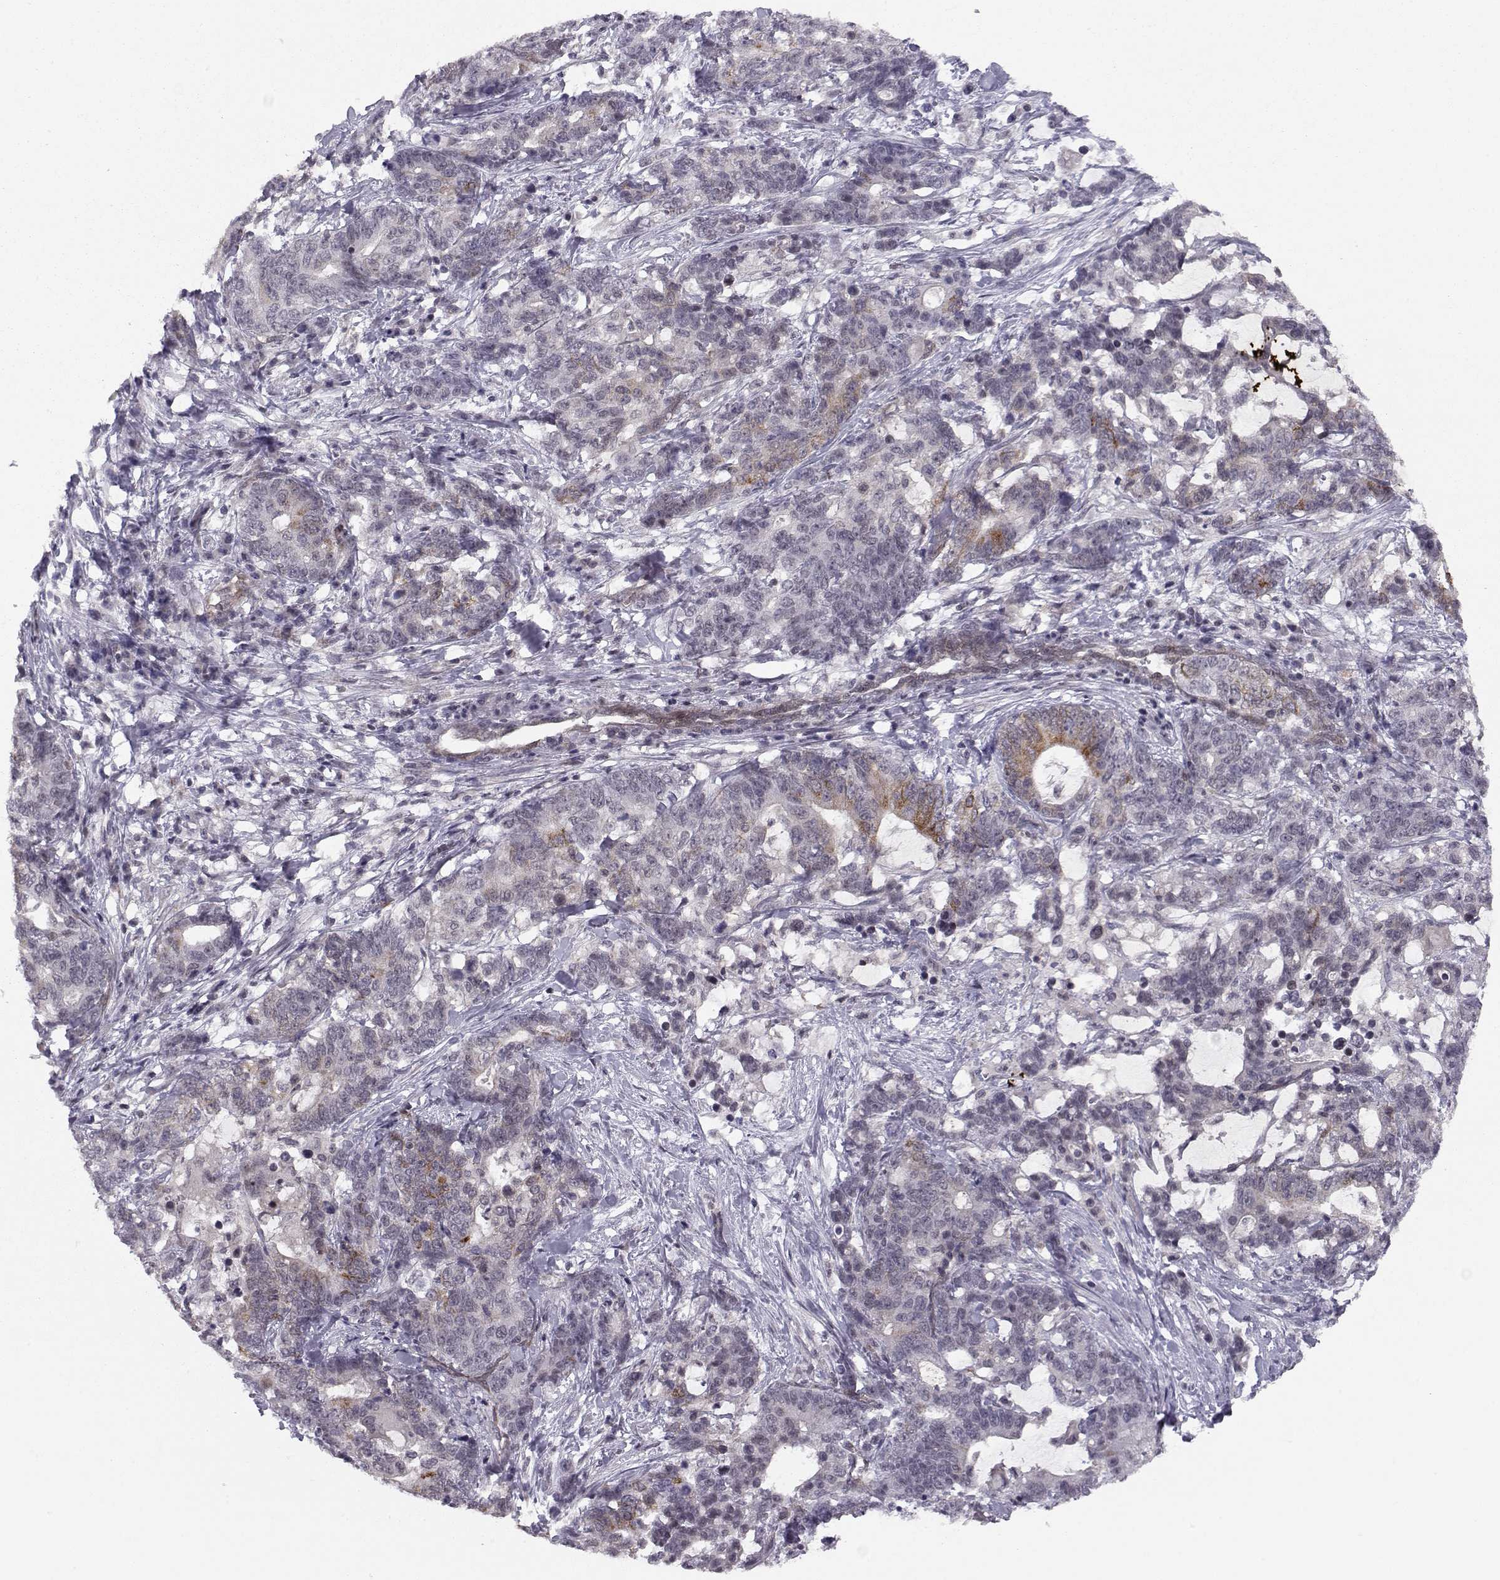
{"staining": {"intensity": "moderate", "quantity": "<25%", "location": "cytoplasmic/membranous"}, "tissue": "stomach cancer", "cell_type": "Tumor cells", "image_type": "cancer", "snomed": [{"axis": "morphology", "description": "Normal tissue, NOS"}, {"axis": "morphology", "description": "Adenocarcinoma, NOS"}, {"axis": "topography", "description": "Stomach"}], "caption": "Stomach adenocarcinoma was stained to show a protein in brown. There is low levels of moderate cytoplasmic/membranous staining in approximately <25% of tumor cells.", "gene": "KIF13B", "patient": {"sex": "female", "age": 64}}